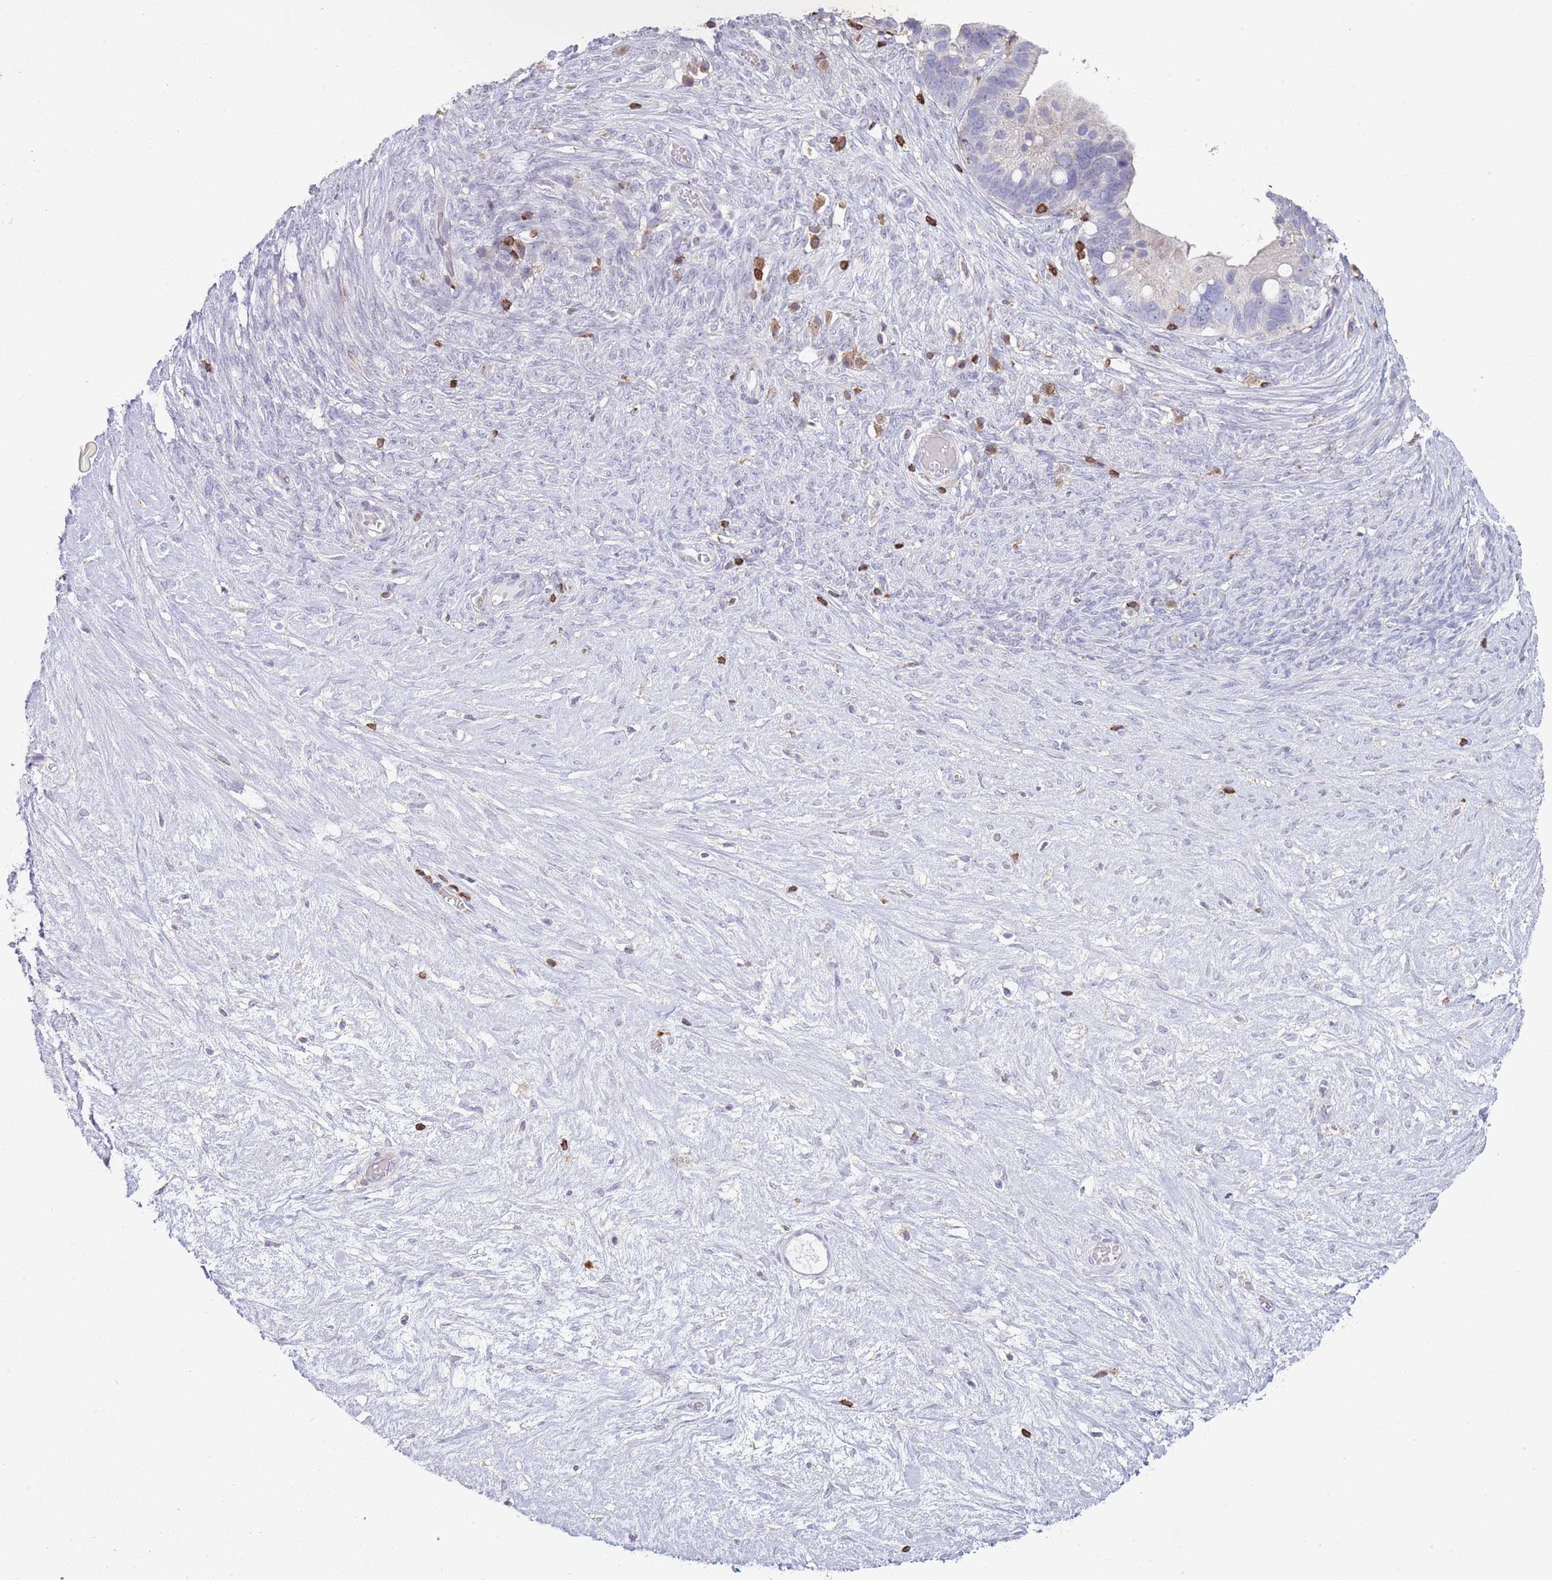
{"staining": {"intensity": "negative", "quantity": "none", "location": "none"}, "tissue": "ovarian cancer", "cell_type": "Tumor cells", "image_type": "cancer", "snomed": [{"axis": "morphology", "description": "Cystadenocarcinoma, serous, NOS"}, {"axis": "topography", "description": "Ovary"}], "caption": "The histopathology image displays no significant staining in tumor cells of serous cystadenocarcinoma (ovarian).", "gene": "LPXN", "patient": {"sex": "female", "age": 56}}